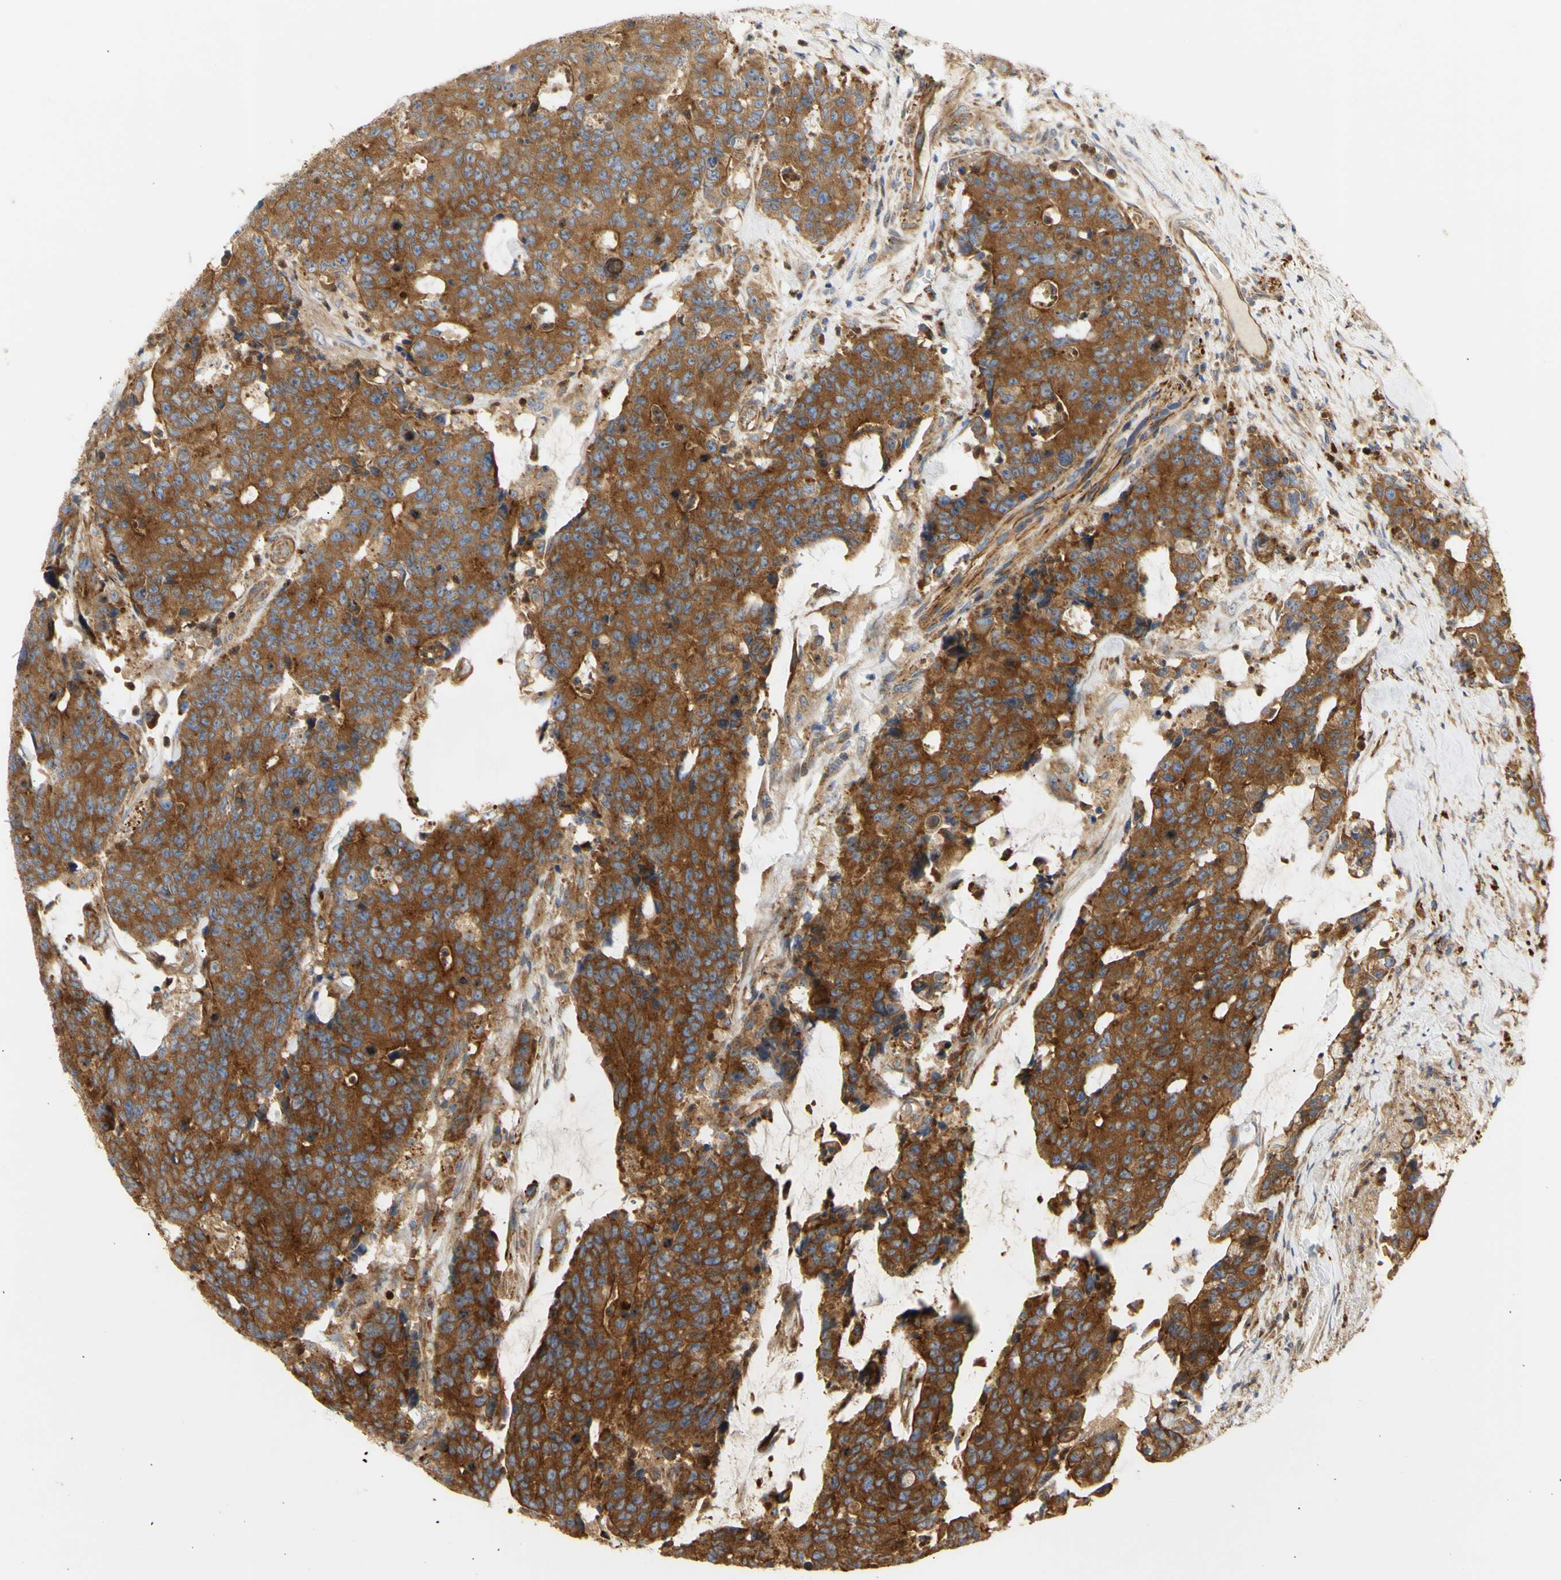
{"staining": {"intensity": "strong", "quantity": "25%-75%", "location": "cytoplasmic/membranous"}, "tissue": "colorectal cancer", "cell_type": "Tumor cells", "image_type": "cancer", "snomed": [{"axis": "morphology", "description": "Adenocarcinoma, NOS"}, {"axis": "topography", "description": "Colon"}], "caption": "A brown stain highlights strong cytoplasmic/membranous staining of a protein in colorectal adenocarcinoma tumor cells. Using DAB (brown) and hematoxylin (blue) stains, captured at high magnification using brightfield microscopy.", "gene": "TUBG2", "patient": {"sex": "female", "age": 86}}